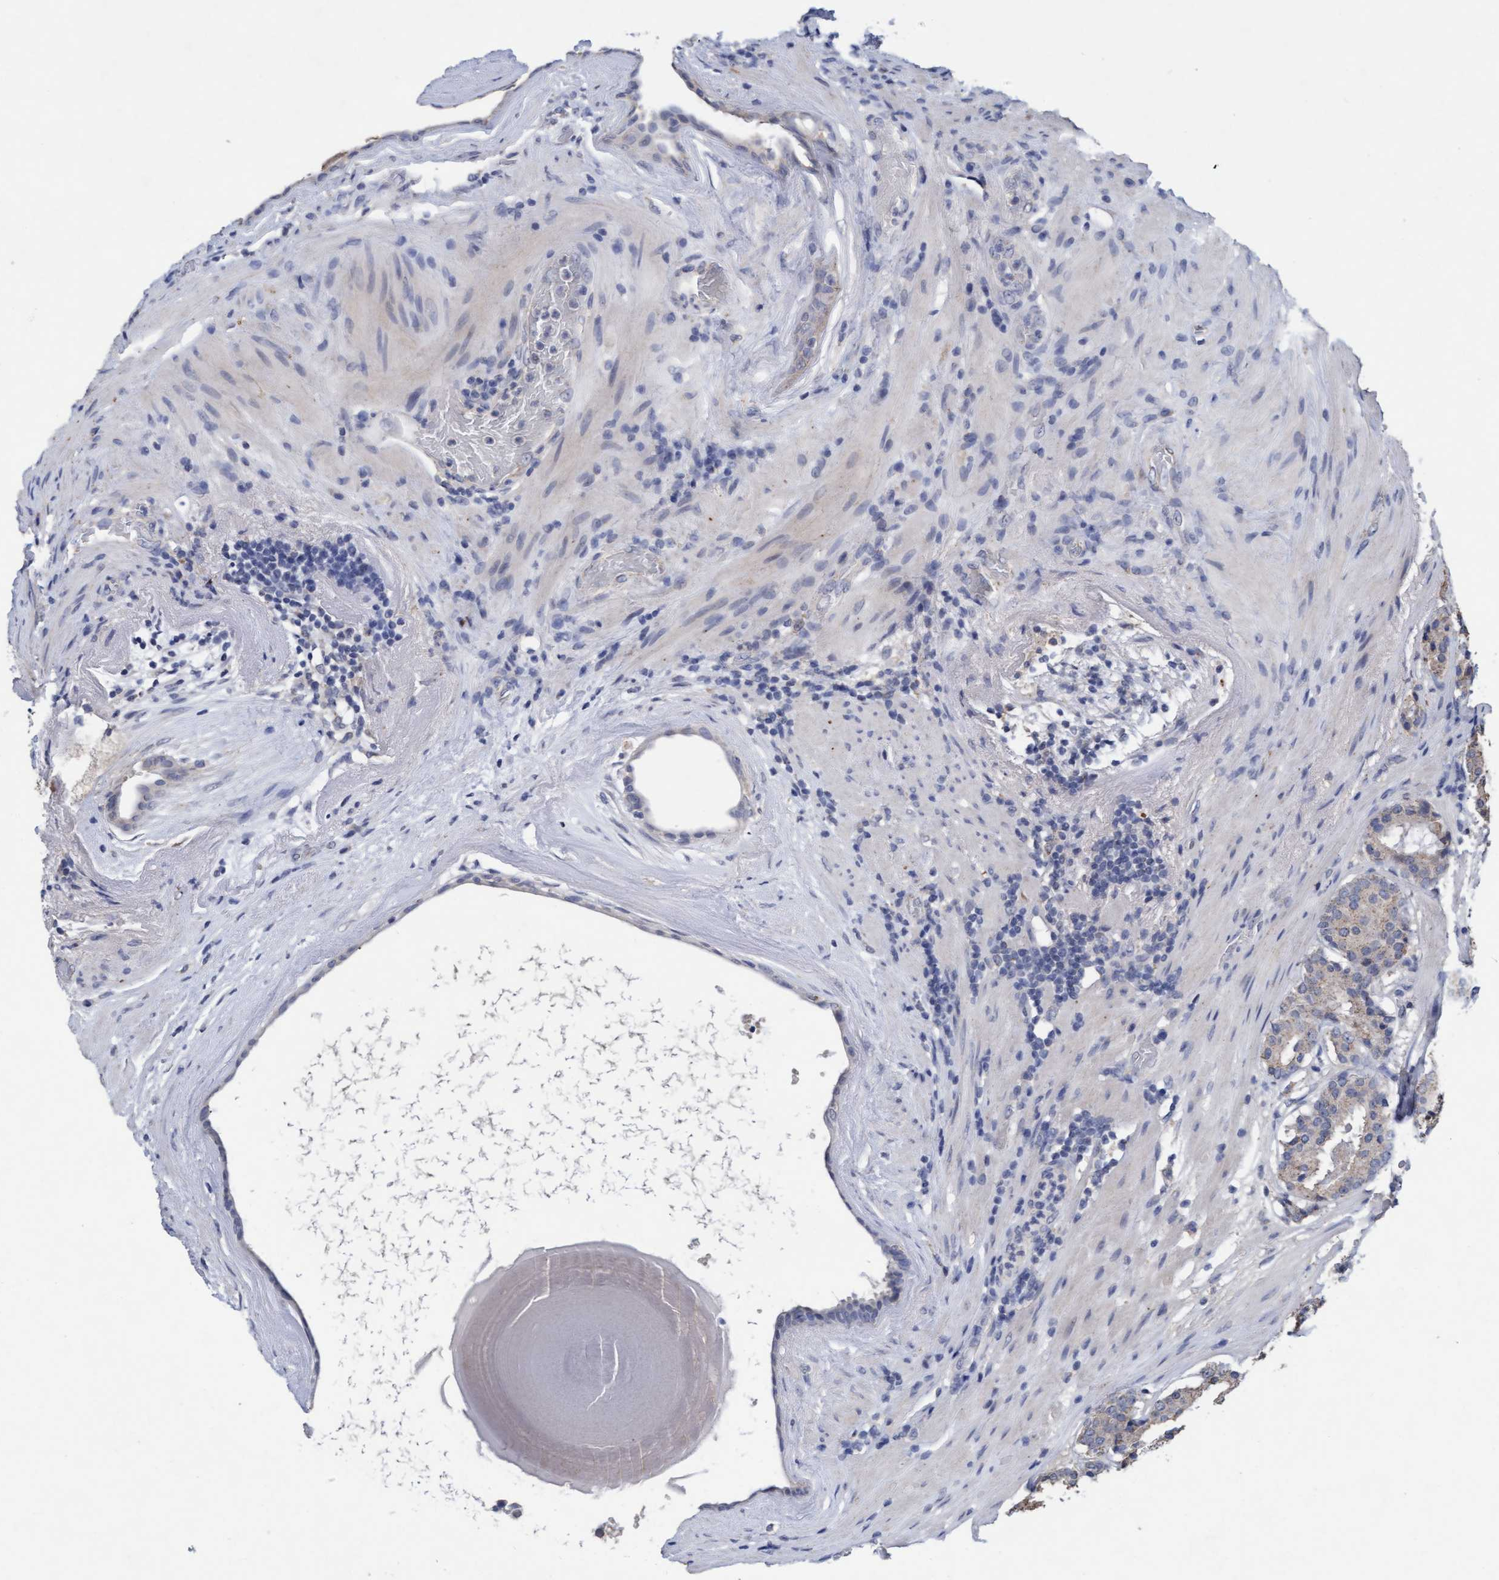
{"staining": {"intensity": "negative", "quantity": "none", "location": "none"}, "tissue": "prostate cancer", "cell_type": "Tumor cells", "image_type": "cancer", "snomed": [{"axis": "morphology", "description": "Adenocarcinoma, Low grade"}, {"axis": "topography", "description": "Prostate"}], "caption": "An immunohistochemistry histopathology image of prostate cancer (low-grade adenocarcinoma) is shown. There is no staining in tumor cells of prostate cancer (low-grade adenocarcinoma).", "gene": "VSIG8", "patient": {"sex": "male", "age": 69}}